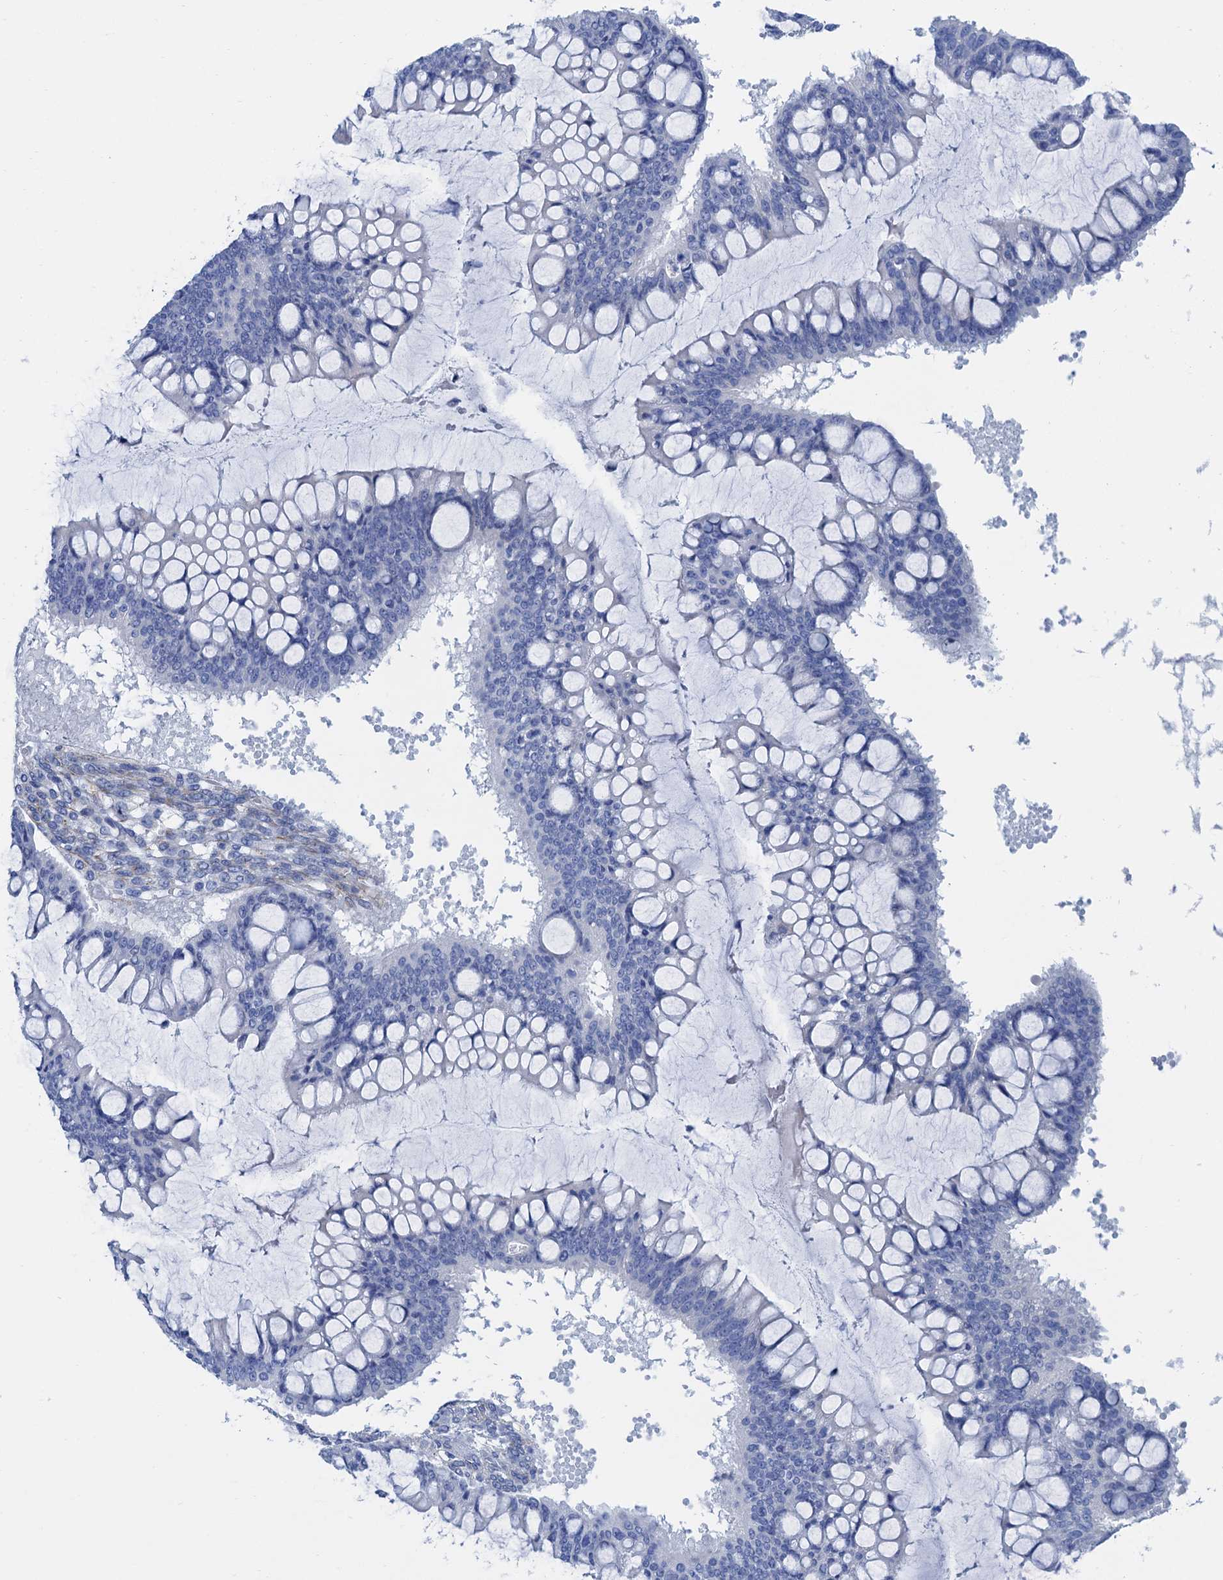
{"staining": {"intensity": "negative", "quantity": "none", "location": "none"}, "tissue": "ovarian cancer", "cell_type": "Tumor cells", "image_type": "cancer", "snomed": [{"axis": "morphology", "description": "Cystadenocarcinoma, mucinous, NOS"}, {"axis": "topography", "description": "Ovary"}], "caption": "Protein analysis of ovarian mucinous cystadenocarcinoma exhibits no significant staining in tumor cells. (DAB (3,3'-diaminobenzidine) immunohistochemistry visualized using brightfield microscopy, high magnification).", "gene": "NLRP10", "patient": {"sex": "female", "age": 73}}